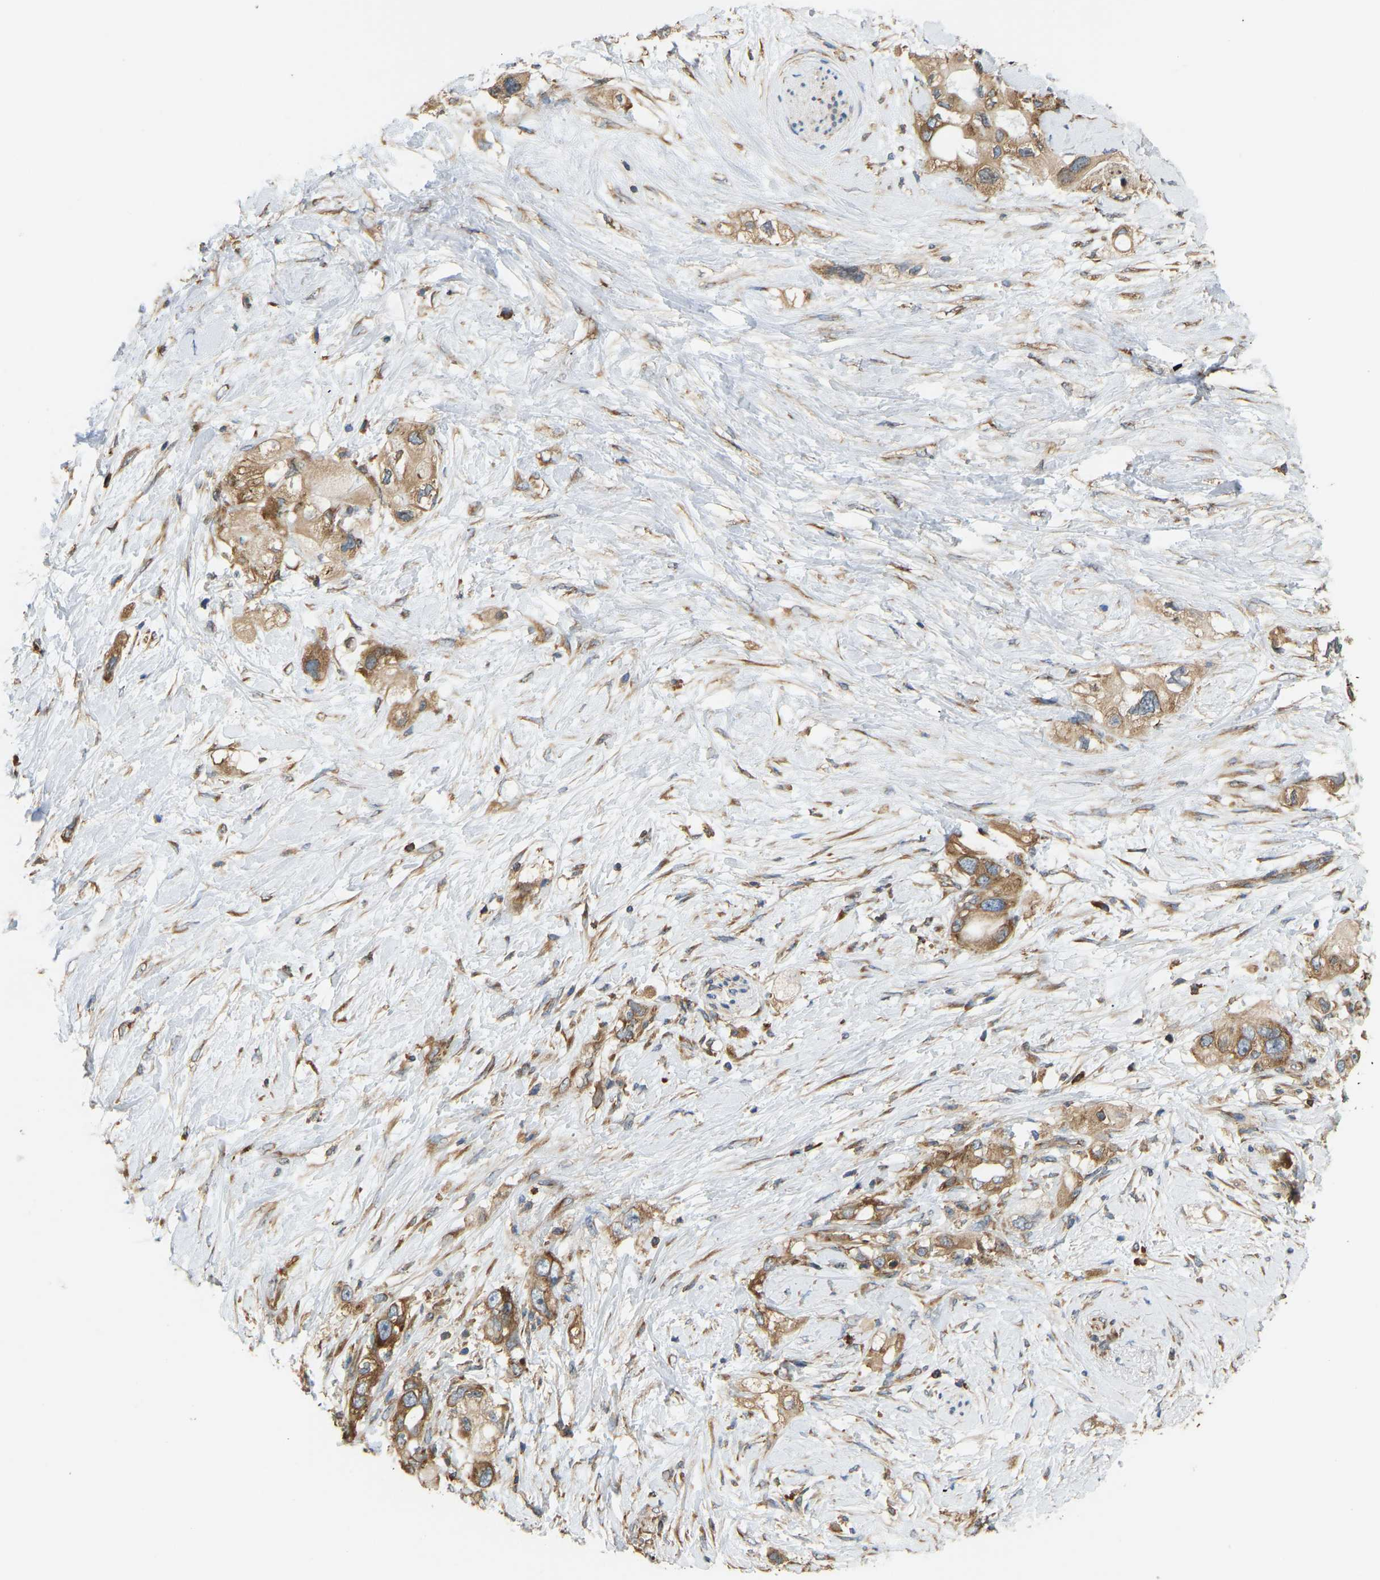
{"staining": {"intensity": "strong", "quantity": ">75%", "location": "cytoplasmic/membranous"}, "tissue": "pancreatic cancer", "cell_type": "Tumor cells", "image_type": "cancer", "snomed": [{"axis": "morphology", "description": "Adenocarcinoma, NOS"}, {"axis": "topography", "description": "Pancreas"}], "caption": "Immunohistochemistry micrograph of human pancreatic adenocarcinoma stained for a protein (brown), which demonstrates high levels of strong cytoplasmic/membranous expression in approximately >75% of tumor cells.", "gene": "RPS6KB2", "patient": {"sex": "female", "age": 56}}